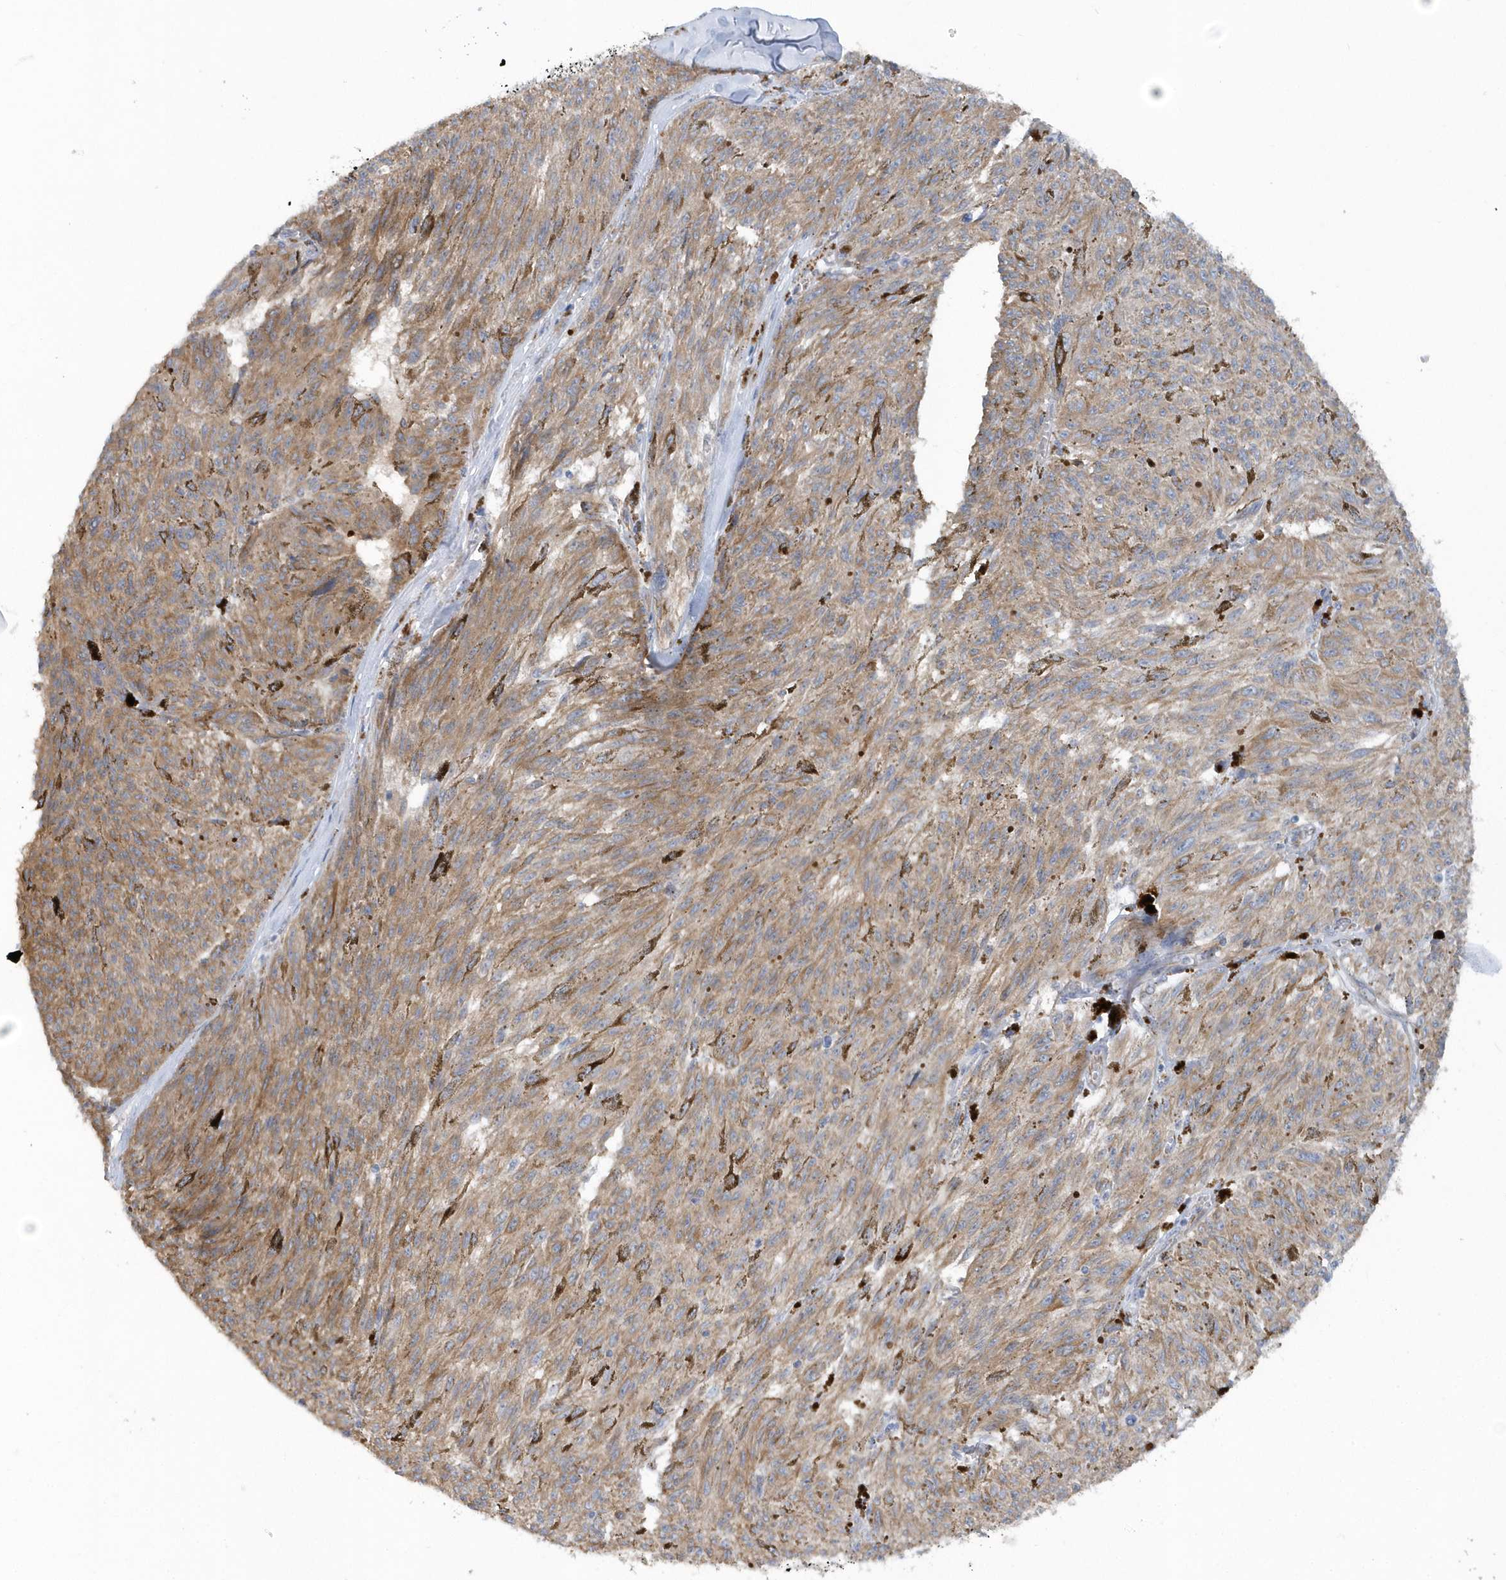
{"staining": {"intensity": "moderate", "quantity": ">75%", "location": "cytoplasmic/membranous"}, "tissue": "melanoma", "cell_type": "Tumor cells", "image_type": "cancer", "snomed": [{"axis": "morphology", "description": "Malignant melanoma, NOS"}, {"axis": "topography", "description": "Skin"}], "caption": "A micrograph showing moderate cytoplasmic/membranous expression in about >75% of tumor cells in melanoma, as visualized by brown immunohistochemical staining.", "gene": "RAB17", "patient": {"sex": "female", "age": 72}}